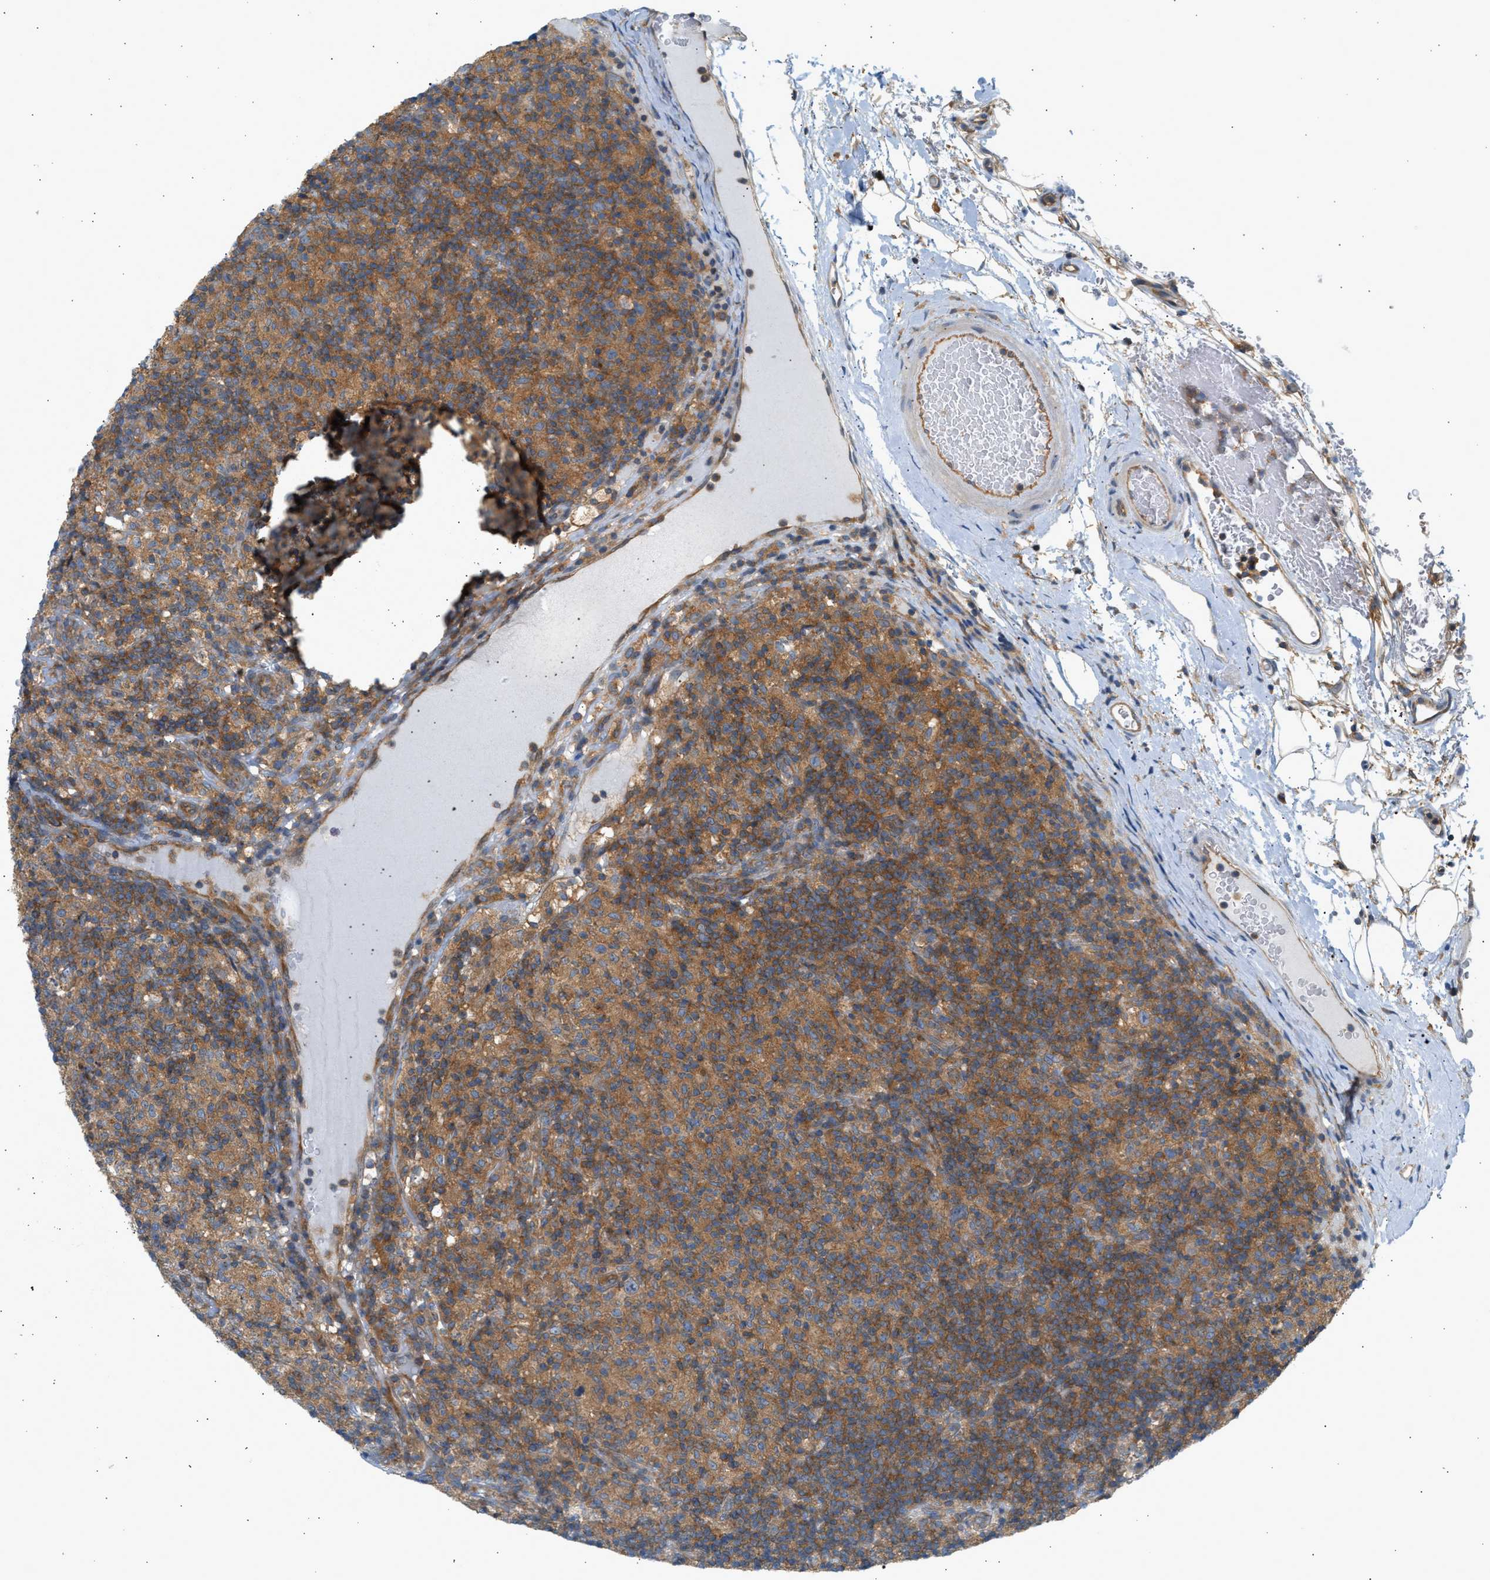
{"staining": {"intensity": "moderate", "quantity": ">75%", "location": "cytoplasmic/membranous"}, "tissue": "lymphoma", "cell_type": "Tumor cells", "image_type": "cancer", "snomed": [{"axis": "morphology", "description": "Hodgkin's disease, NOS"}, {"axis": "topography", "description": "Lymph node"}], "caption": "The micrograph shows immunohistochemical staining of lymphoma. There is moderate cytoplasmic/membranous staining is identified in about >75% of tumor cells.", "gene": "PAFAH1B1", "patient": {"sex": "male", "age": 70}}